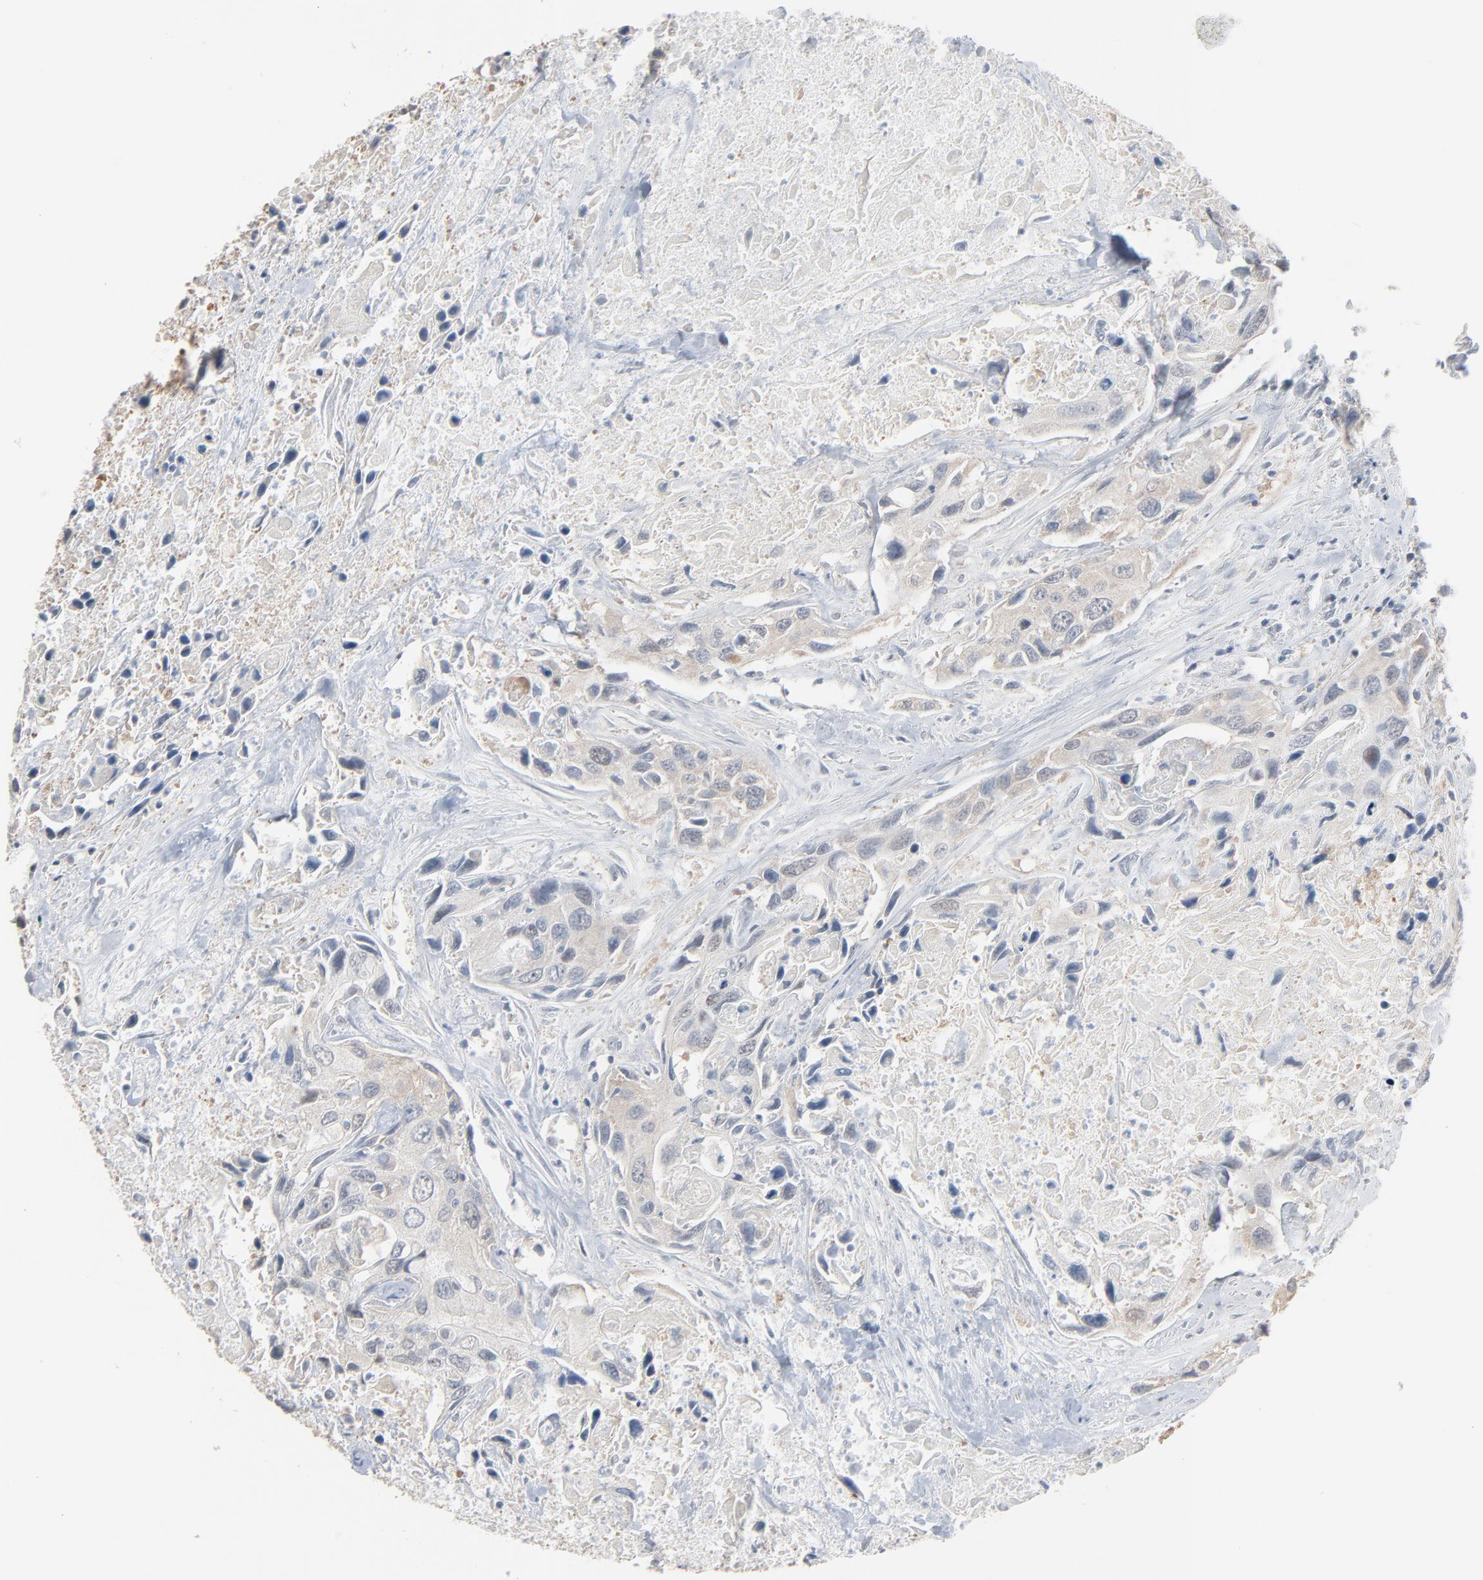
{"staining": {"intensity": "weak", "quantity": "25%-75%", "location": "cytoplasmic/membranous"}, "tissue": "urothelial cancer", "cell_type": "Tumor cells", "image_type": "cancer", "snomed": [{"axis": "morphology", "description": "Urothelial carcinoma, High grade"}, {"axis": "topography", "description": "Urinary bladder"}], "caption": "Urothelial carcinoma (high-grade) was stained to show a protein in brown. There is low levels of weak cytoplasmic/membranous staining in approximately 25%-75% of tumor cells.", "gene": "CCT5", "patient": {"sex": "male", "age": 71}}